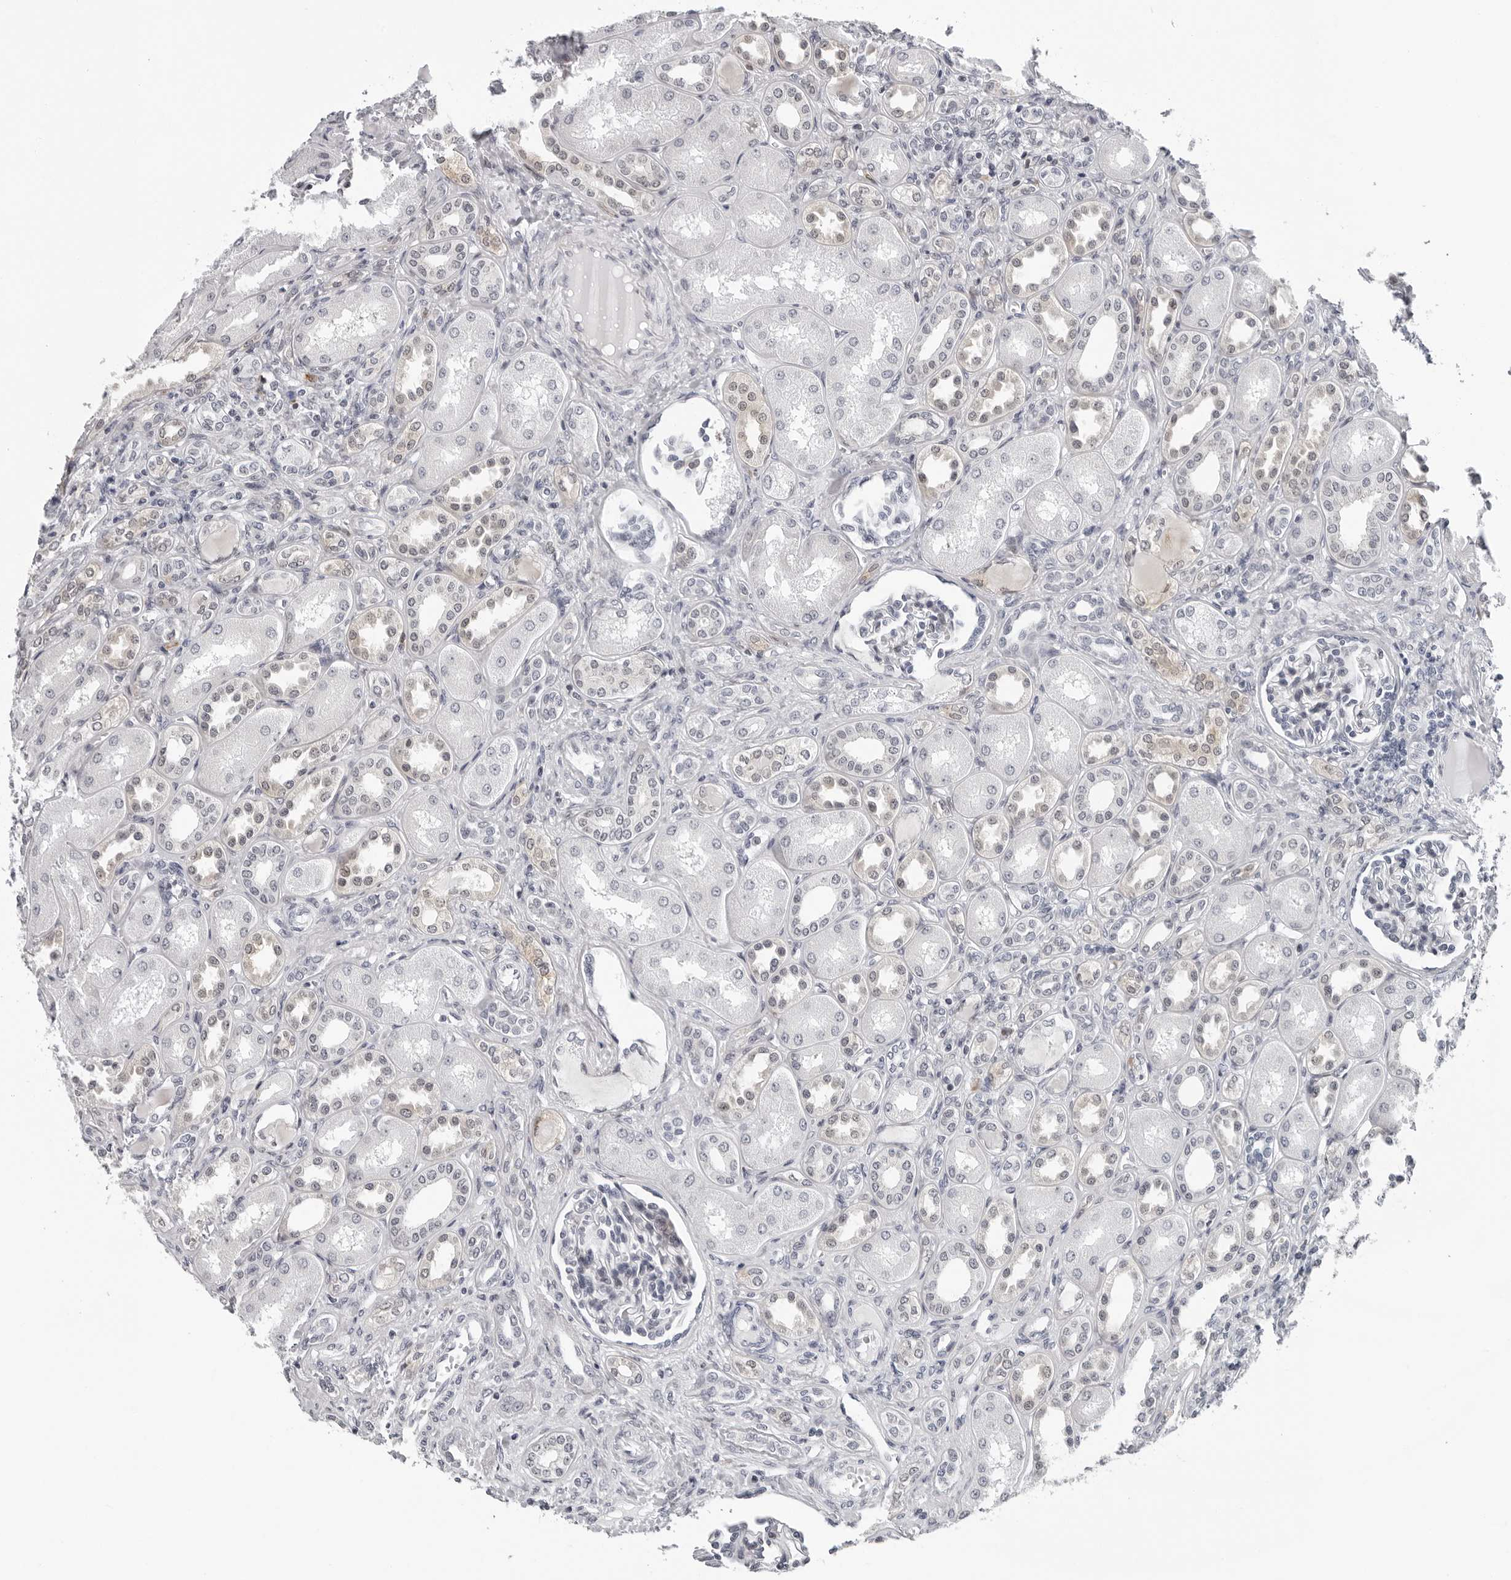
{"staining": {"intensity": "negative", "quantity": "none", "location": "none"}, "tissue": "kidney", "cell_type": "Cells in glomeruli", "image_type": "normal", "snomed": [{"axis": "morphology", "description": "Normal tissue, NOS"}, {"axis": "topography", "description": "Kidney"}], "caption": "This photomicrograph is of benign kidney stained with immunohistochemistry (IHC) to label a protein in brown with the nuclei are counter-stained blue. There is no positivity in cells in glomeruli. Nuclei are stained in blue.", "gene": "PIP4K2C", "patient": {"sex": "male", "age": 7}}